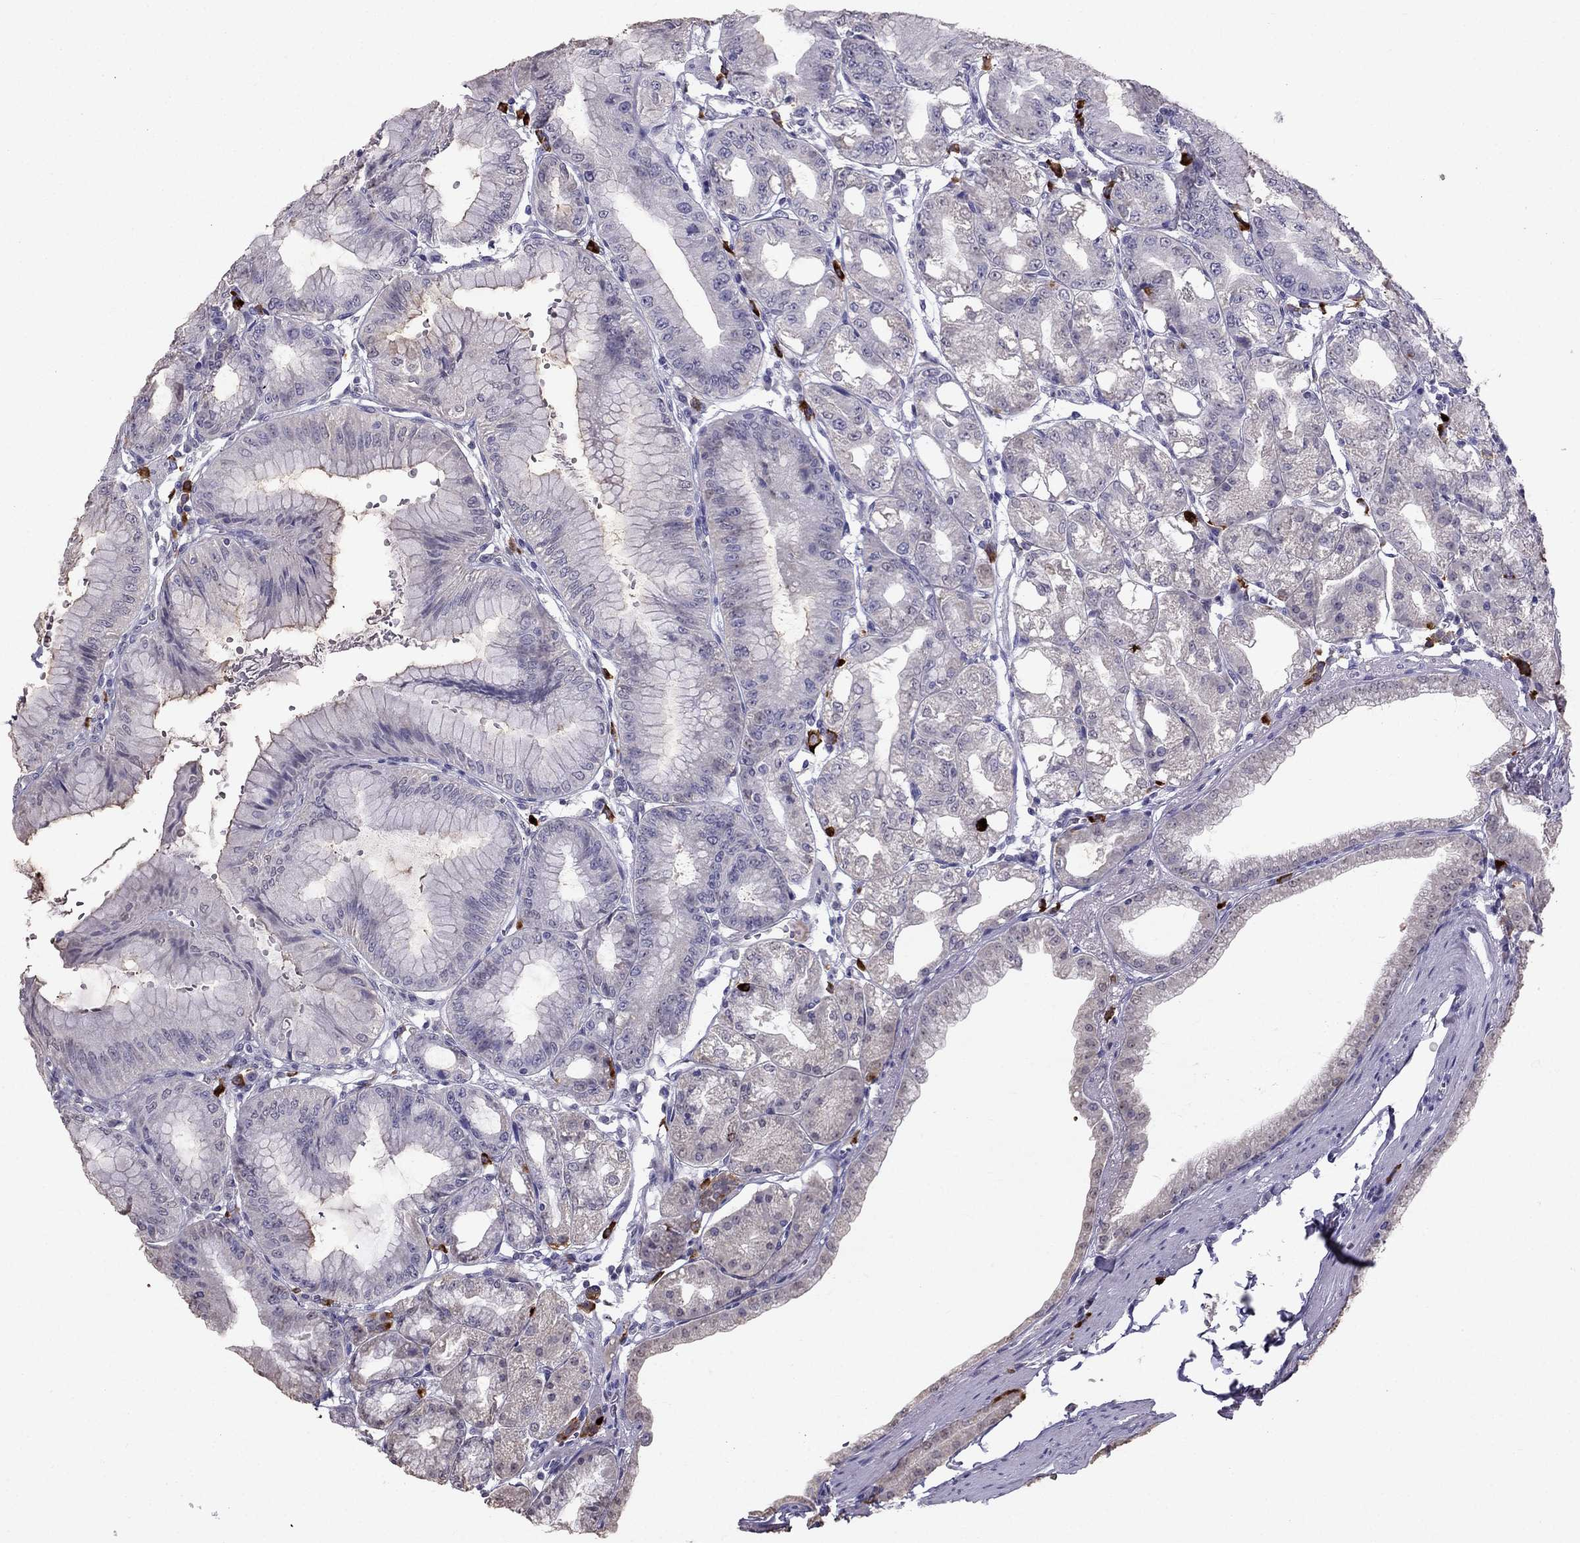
{"staining": {"intensity": "weak", "quantity": "<25%", "location": "cytoplasmic/membranous"}, "tissue": "stomach", "cell_type": "Glandular cells", "image_type": "normal", "snomed": [{"axis": "morphology", "description": "Normal tissue, NOS"}, {"axis": "topography", "description": "Stomach"}], "caption": "Immunohistochemistry (IHC) photomicrograph of unremarkable stomach stained for a protein (brown), which demonstrates no positivity in glandular cells. Nuclei are stained in blue.", "gene": "ARHGAP11A", "patient": {"sex": "male", "age": 71}}